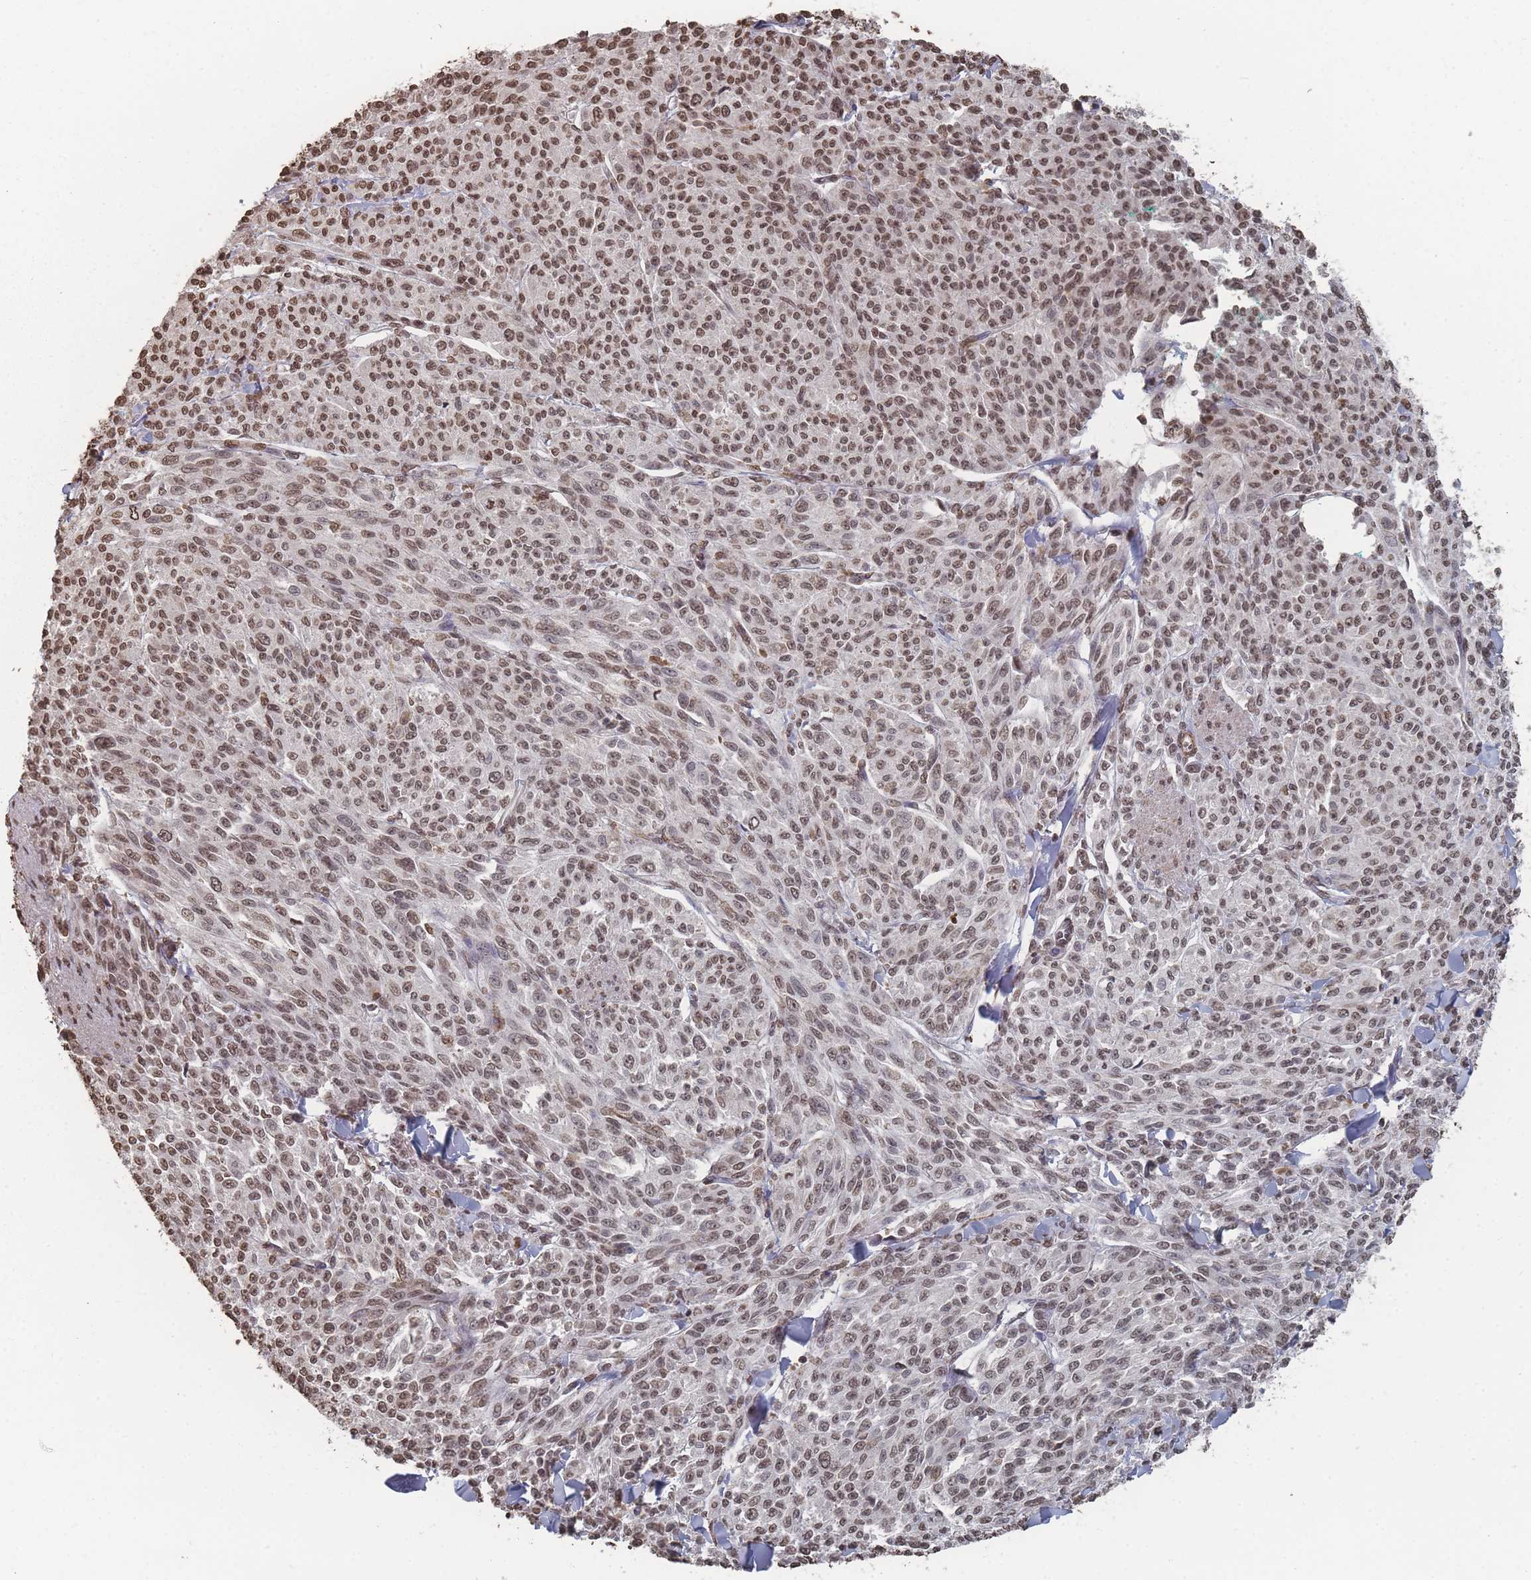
{"staining": {"intensity": "moderate", "quantity": ">75%", "location": "nuclear"}, "tissue": "melanoma", "cell_type": "Tumor cells", "image_type": "cancer", "snomed": [{"axis": "morphology", "description": "Malignant melanoma, NOS"}, {"axis": "topography", "description": "Skin"}], "caption": "Immunohistochemistry staining of malignant melanoma, which shows medium levels of moderate nuclear positivity in about >75% of tumor cells indicating moderate nuclear protein expression. The staining was performed using DAB (brown) for protein detection and nuclei were counterstained in hematoxylin (blue).", "gene": "PLEKHG5", "patient": {"sex": "female", "age": 52}}